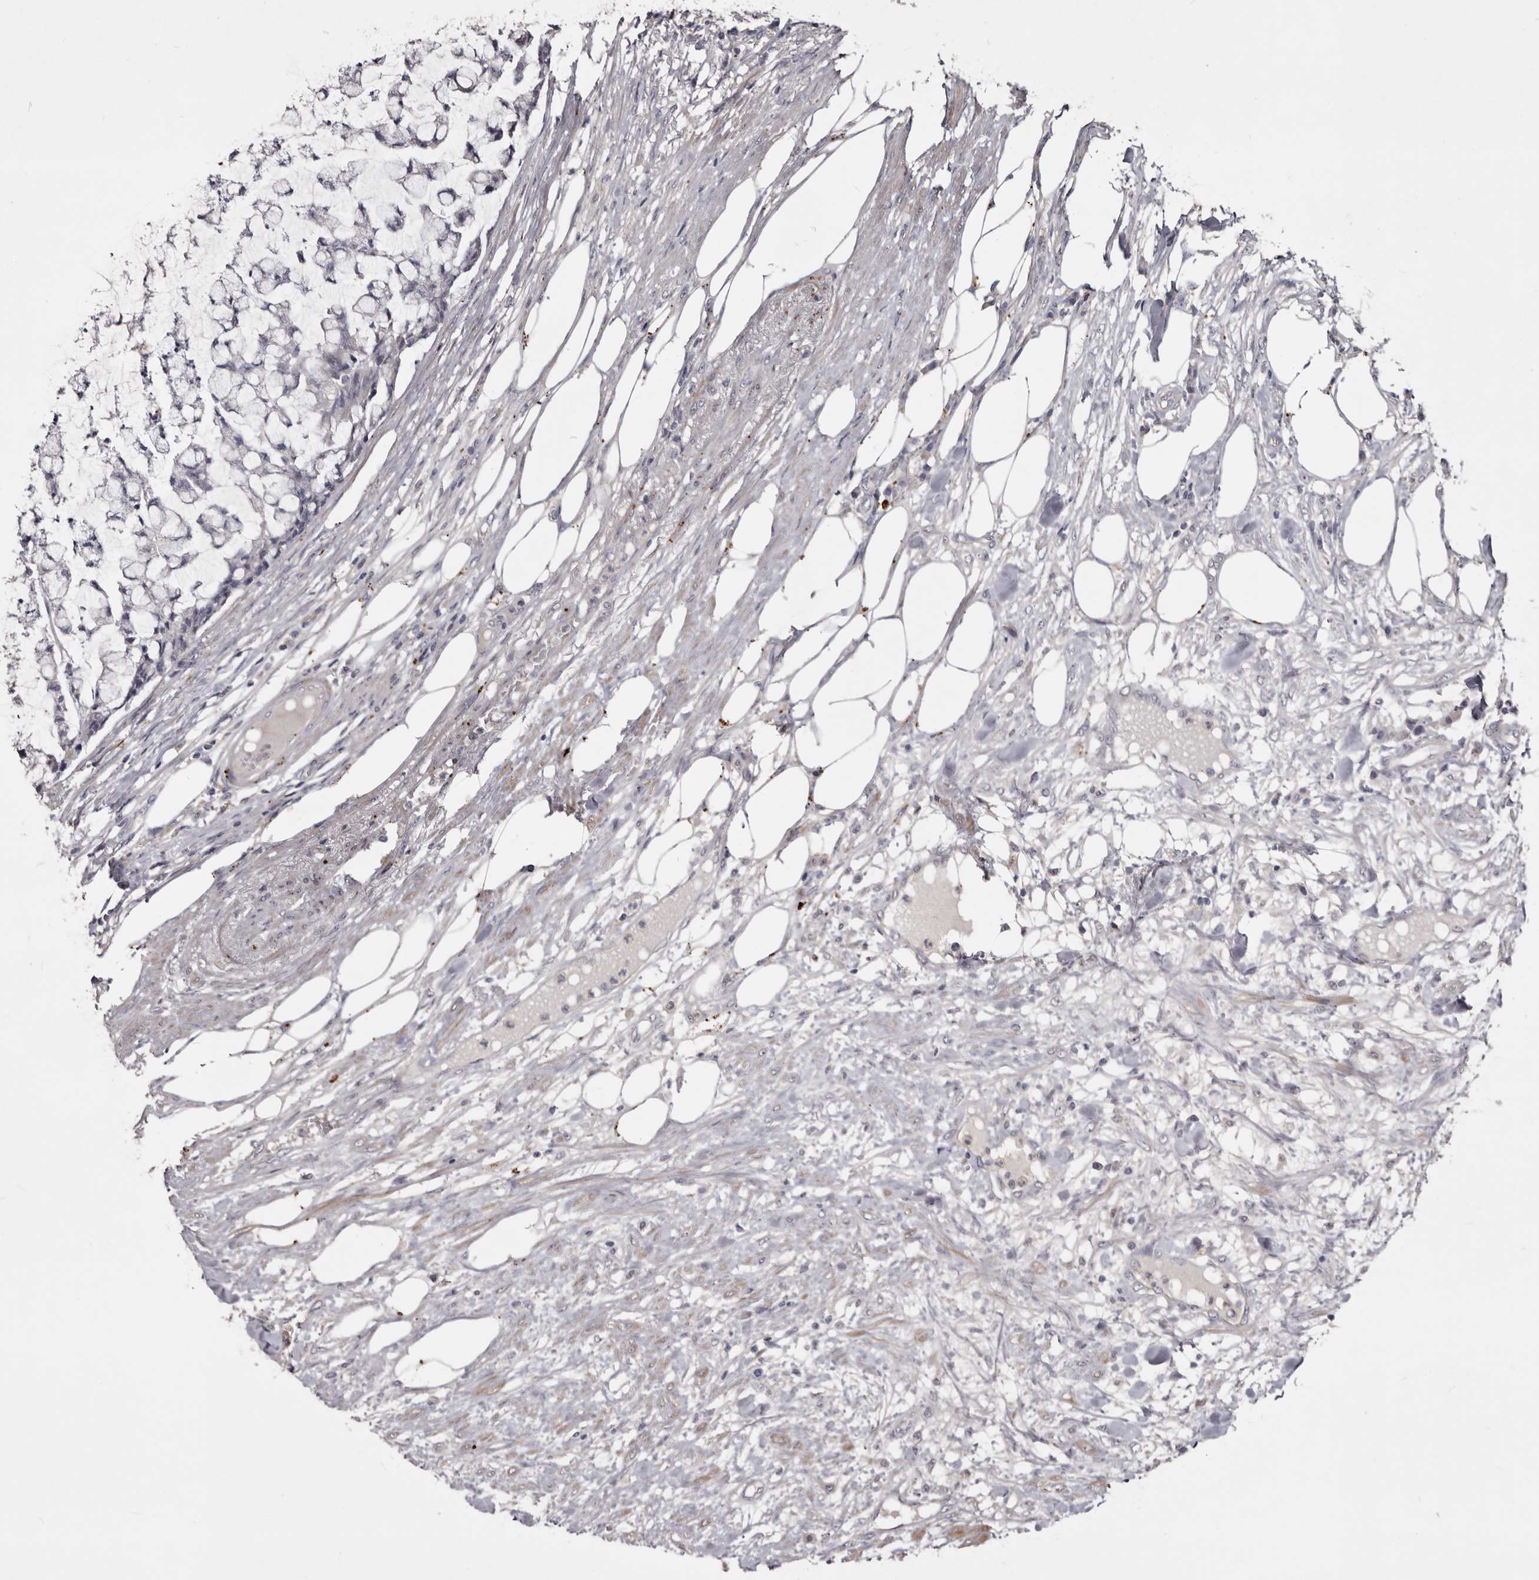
{"staining": {"intensity": "negative", "quantity": "none", "location": "none"}, "tissue": "colorectal cancer", "cell_type": "Tumor cells", "image_type": "cancer", "snomed": [{"axis": "morphology", "description": "Adenocarcinoma, NOS"}, {"axis": "topography", "description": "Colon"}], "caption": "This is a image of immunohistochemistry staining of adenocarcinoma (colorectal), which shows no positivity in tumor cells. (Brightfield microscopy of DAB (3,3'-diaminobenzidine) IHC at high magnification).", "gene": "SLC10A4", "patient": {"sex": "female", "age": 84}}